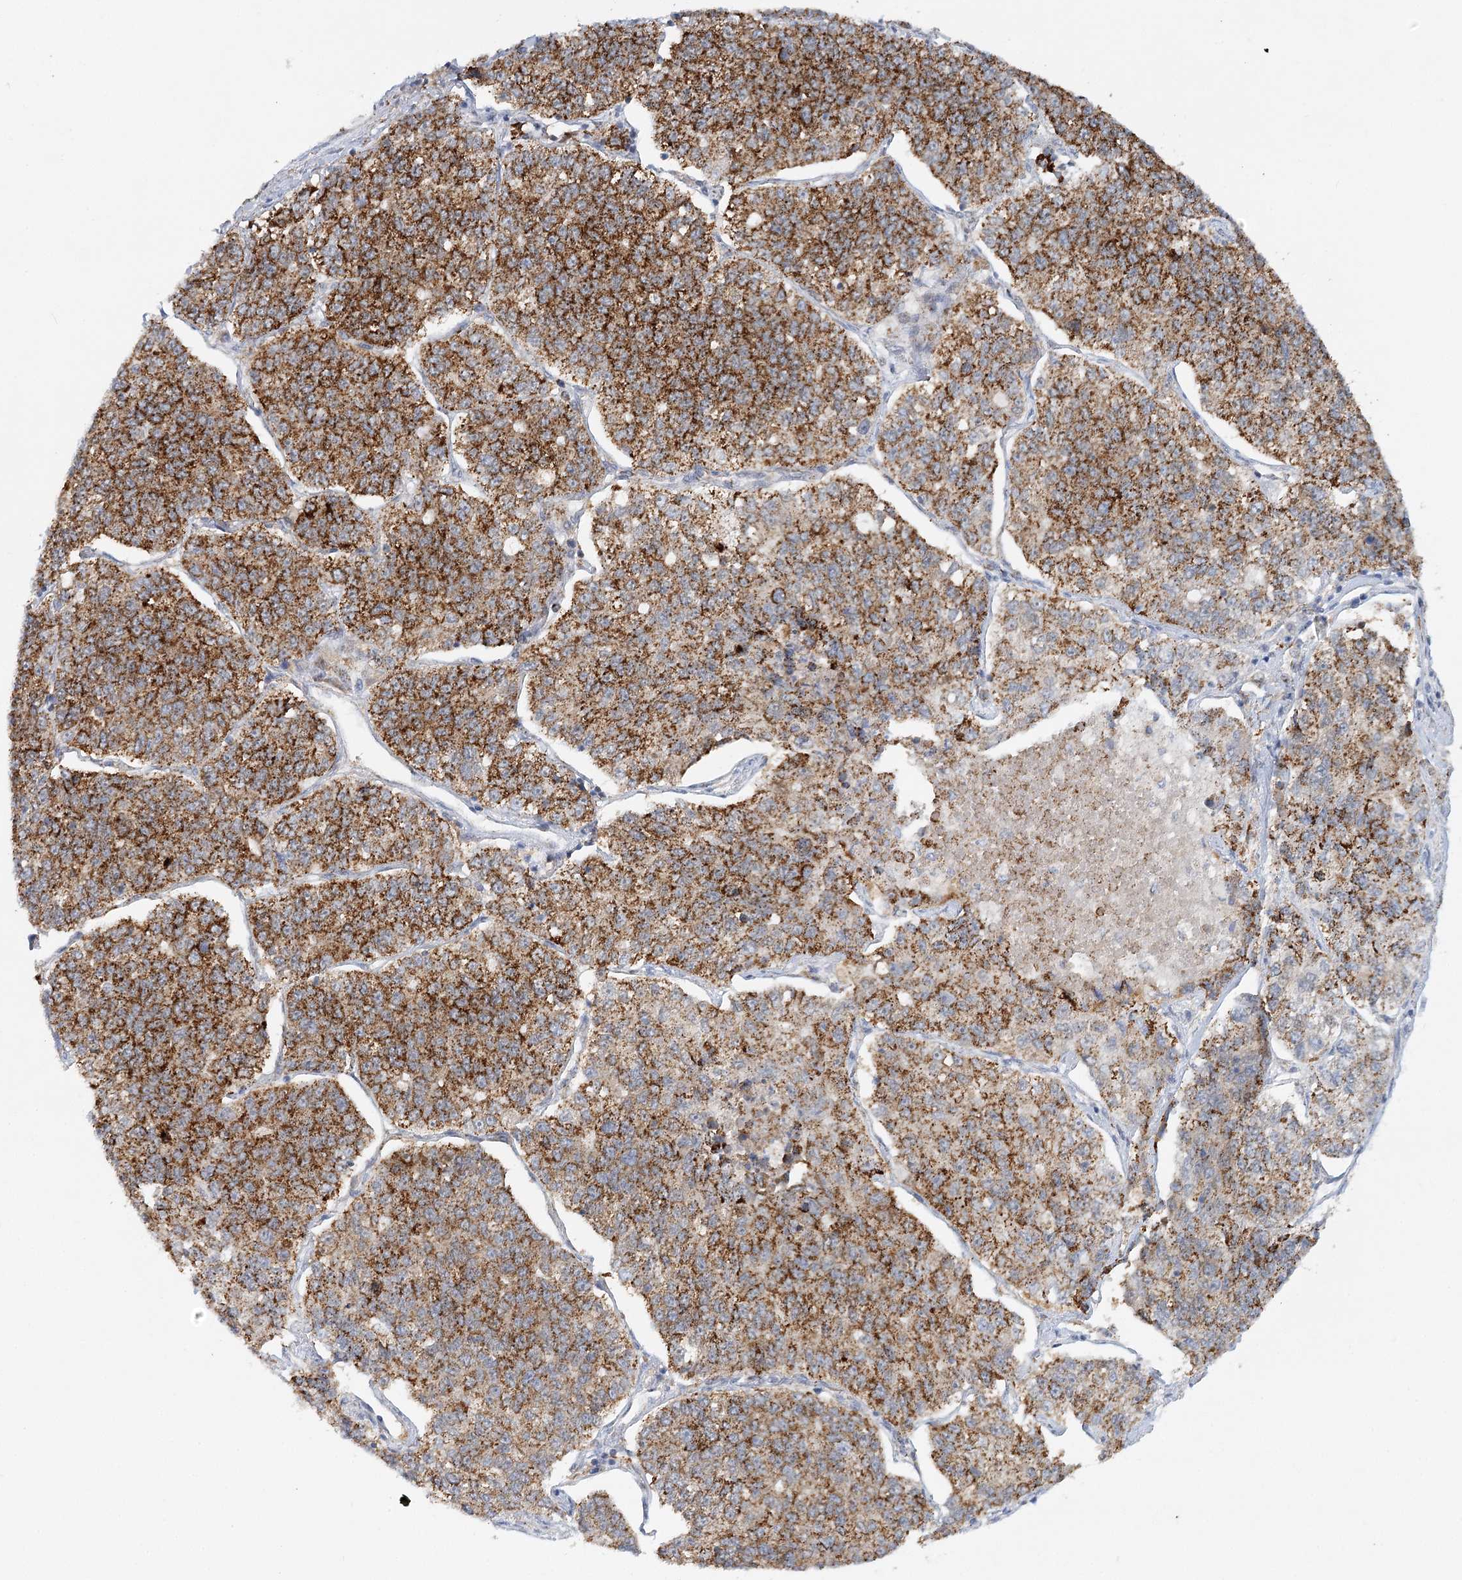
{"staining": {"intensity": "strong", "quantity": ">75%", "location": "cytoplasmic/membranous"}, "tissue": "lung cancer", "cell_type": "Tumor cells", "image_type": "cancer", "snomed": [{"axis": "morphology", "description": "Adenocarcinoma, NOS"}, {"axis": "topography", "description": "Lung"}], "caption": "Immunohistochemical staining of adenocarcinoma (lung) displays strong cytoplasmic/membranous protein expression in about >75% of tumor cells. (Stains: DAB (3,3'-diaminobenzidine) in brown, nuclei in blue, Microscopy: brightfield microscopy at high magnification).", "gene": "TAS1R1", "patient": {"sex": "male", "age": 49}}